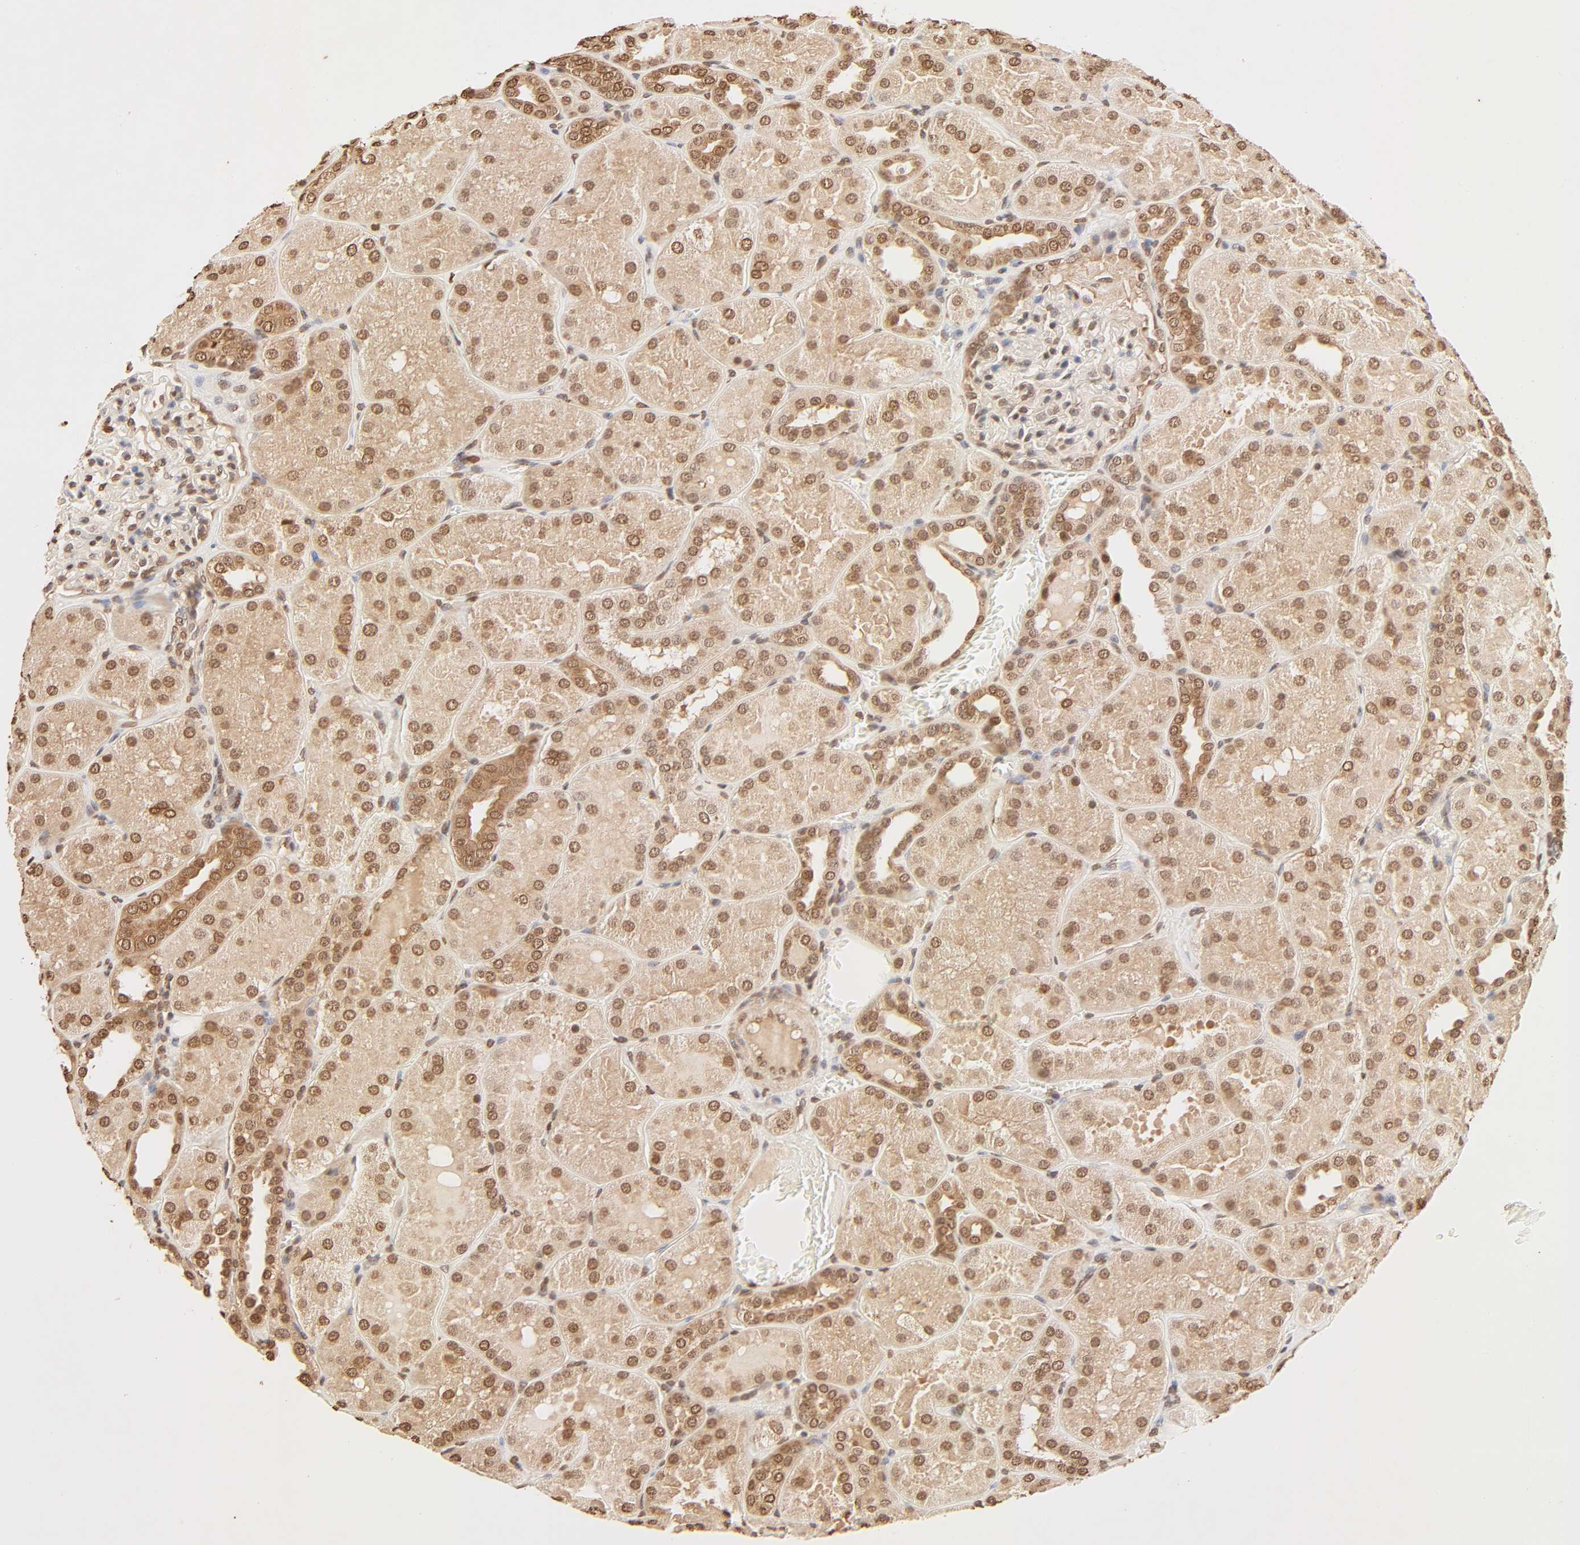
{"staining": {"intensity": "moderate", "quantity": ">75%", "location": "nuclear"}, "tissue": "kidney", "cell_type": "Cells in glomeruli", "image_type": "normal", "snomed": [{"axis": "morphology", "description": "Normal tissue, NOS"}, {"axis": "topography", "description": "Kidney"}], "caption": "IHC staining of normal kidney, which displays medium levels of moderate nuclear staining in approximately >75% of cells in glomeruli indicating moderate nuclear protein staining. The staining was performed using DAB (3,3'-diaminobenzidine) (brown) for protein detection and nuclei were counterstained in hematoxylin (blue).", "gene": "TBL1X", "patient": {"sex": "male", "age": 28}}